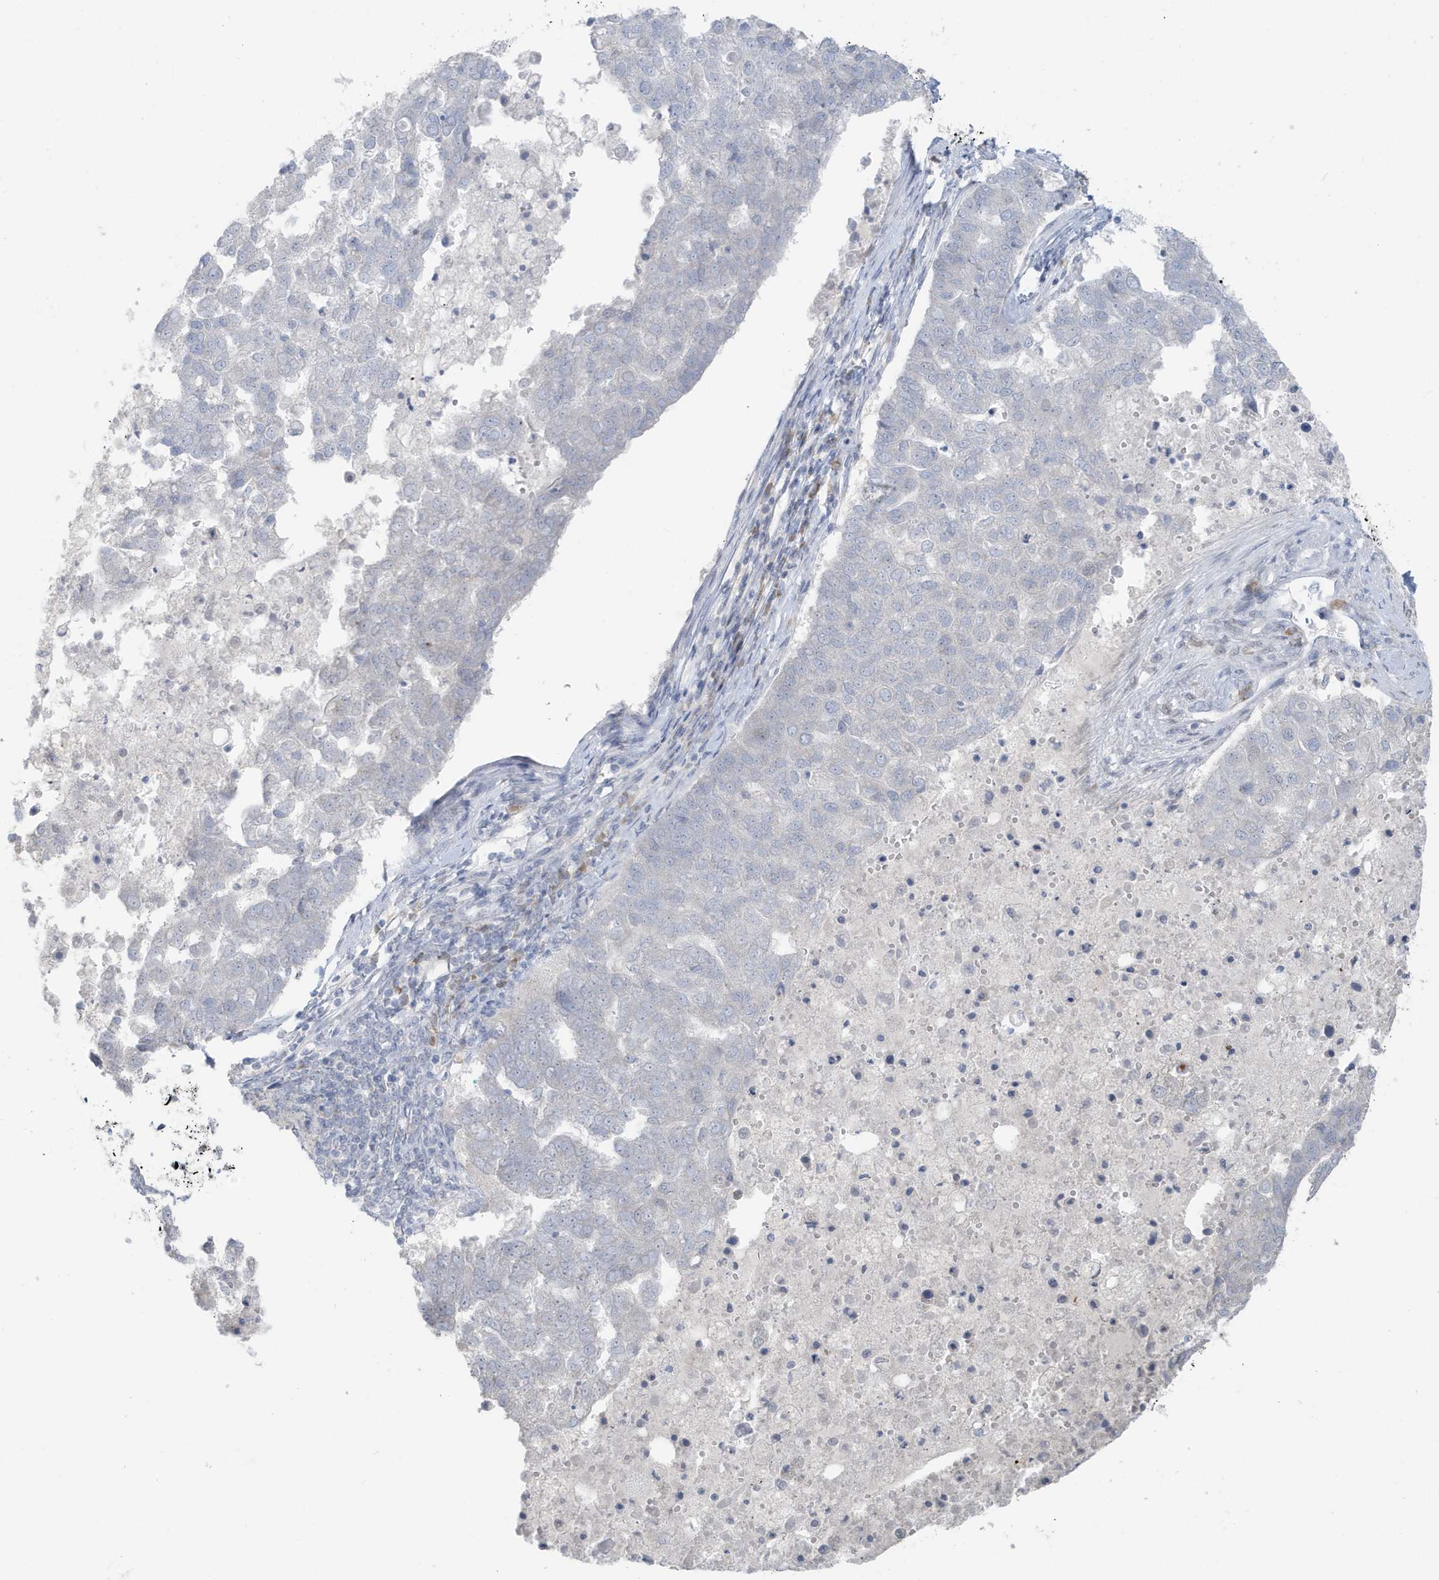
{"staining": {"intensity": "weak", "quantity": "<25%", "location": "nuclear"}, "tissue": "pancreatic cancer", "cell_type": "Tumor cells", "image_type": "cancer", "snomed": [{"axis": "morphology", "description": "Adenocarcinoma, NOS"}, {"axis": "topography", "description": "Pancreas"}], "caption": "Immunohistochemistry image of human pancreatic cancer stained for a protein (brown), which reveals no staining in tumor cells.", "gene": "RER1", "patient": {"sex": "female", "age": 61}}